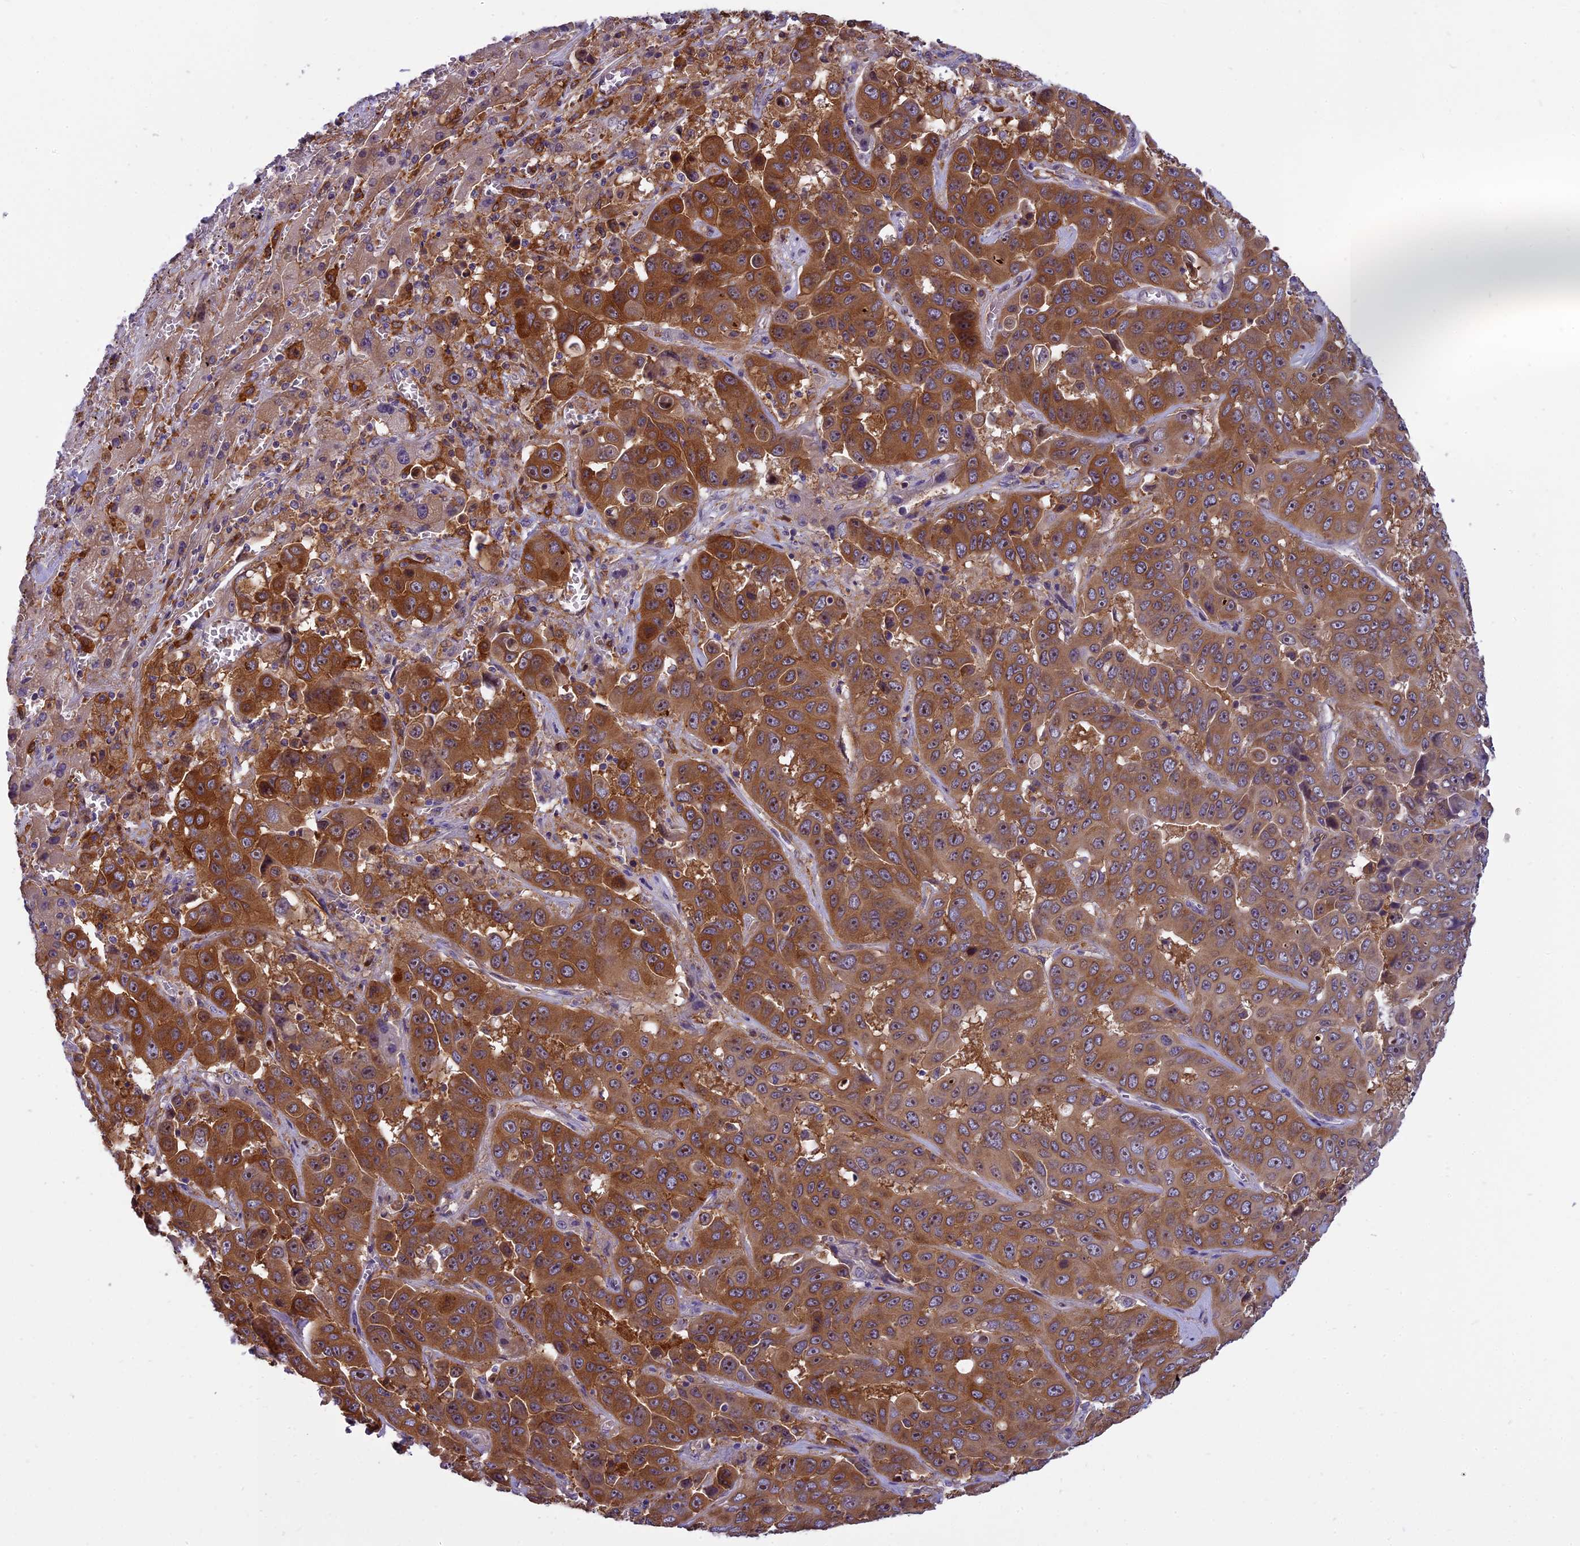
{"staining": {"intensity": "strong", "quantity": ">75%", "location": "cytoplasmic/membranous"}, "tissue": "liver cancer", "cell_type": "Tumor cells", "image_type": "cancer", "snomed": [{"axis": "morphology", "description": "Cholangiocarcinoma"}, {"axis": "topography", "description": "Liver"}], "caption": "High-power microscopy captured an immunohistochemistry photomicrograph of liver cholangiocarcinoma, revealing strong cytoplasmic/membranous staining in about >75% of tumor cells.", "gene": "EHBP1L1", "patient": {"sex": "female", "age": 52}}